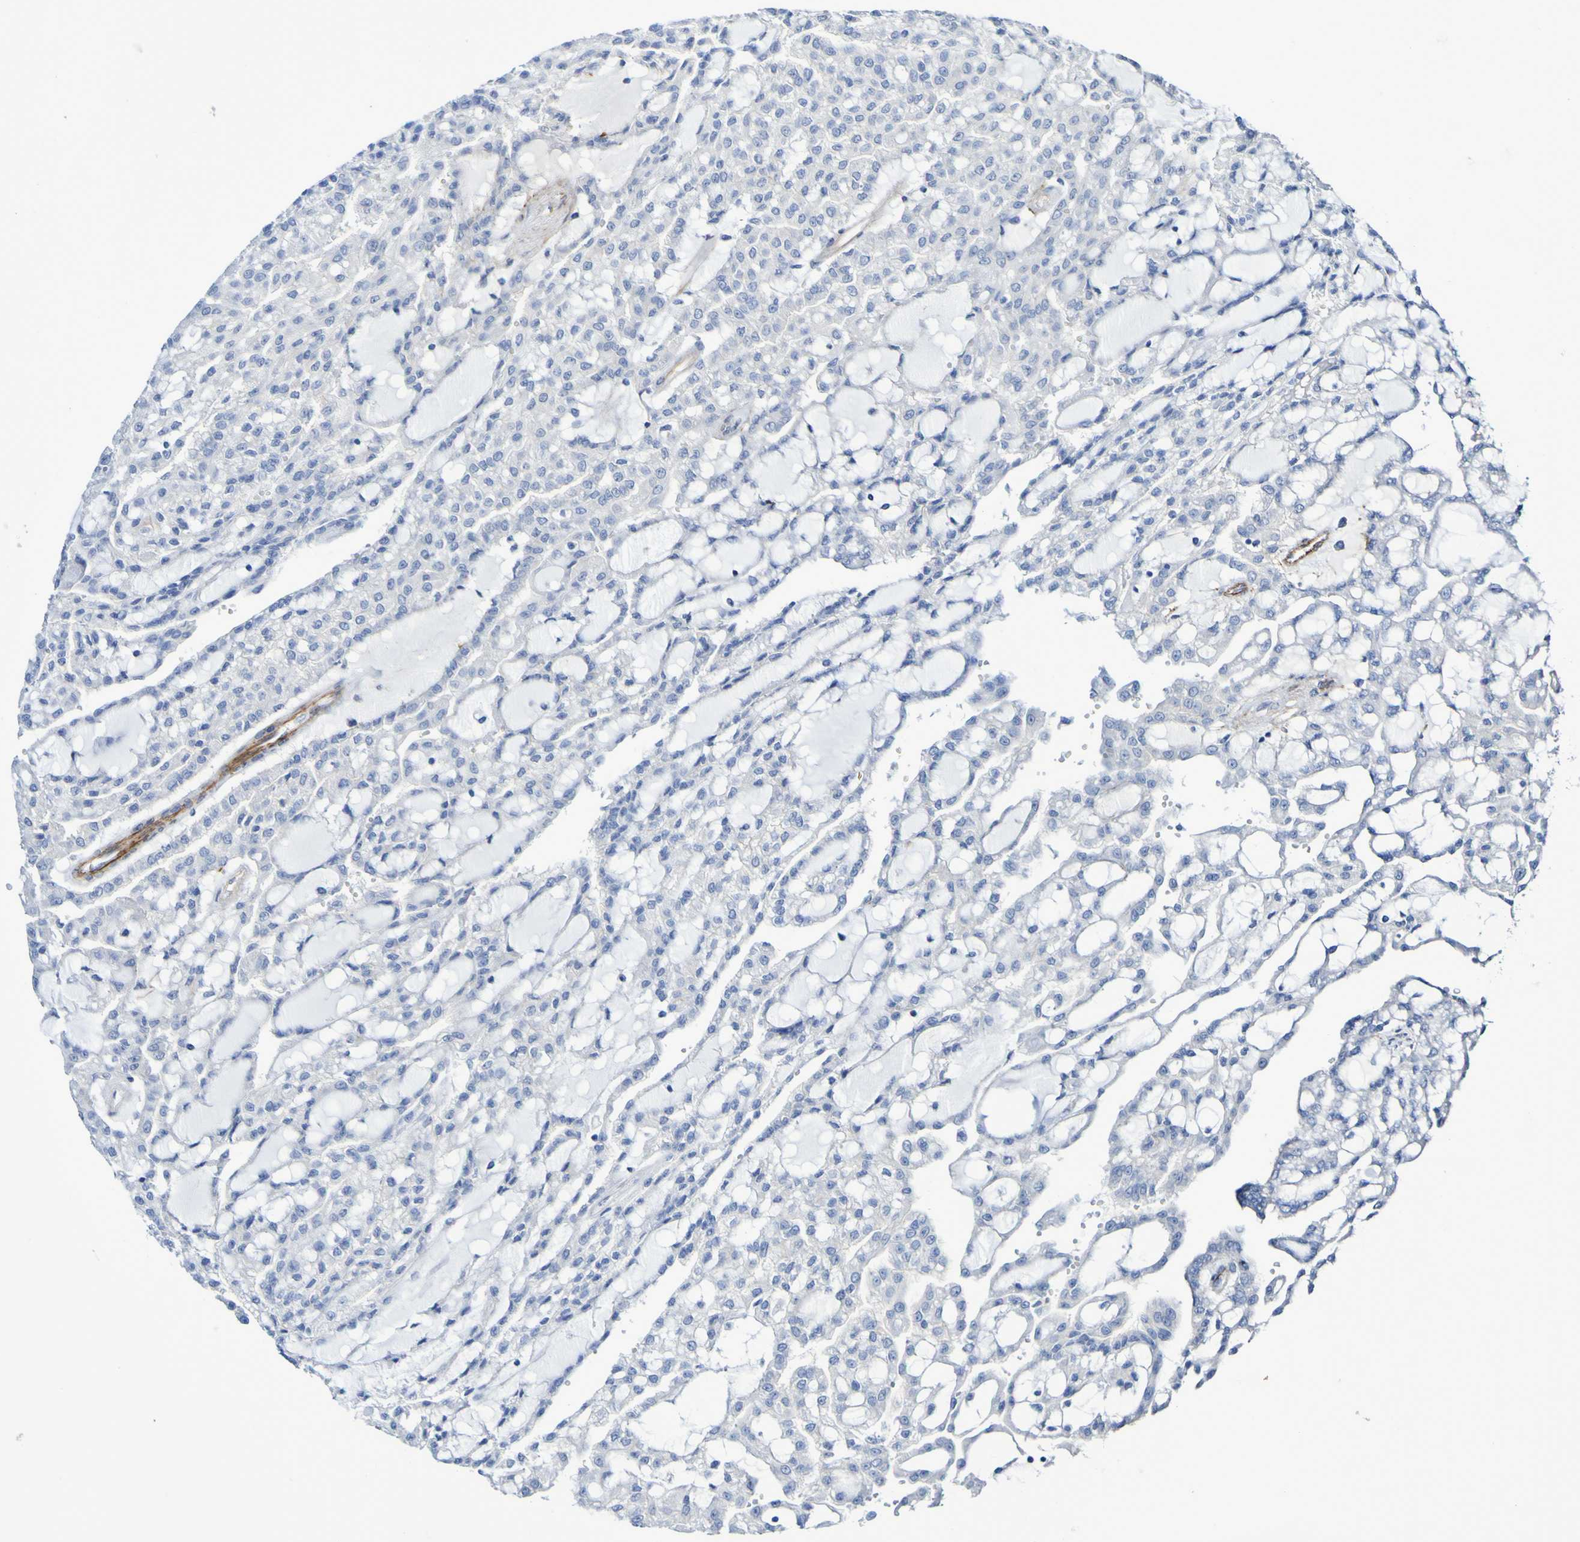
{"staining": {"intensity": "negative", "quantity": "none", "location": "none"}, "tissue": "renal cancer", "cell_type": "Tumor cells", "image_type": "cancer", "snomed": [{"axis": "morphology", "description": "Adenocarcinoma, NOS"}, {"axis": "topography", "description": "Kidney"}], "caption": "Tumor cells show no significant protein positivity in renal cancer. The staining is performed using DAB brown chromogen with nuclei counter-stained in using hematoxylin.", "gene": "LPP", "patient": {"sex": "male", "age": 63}}